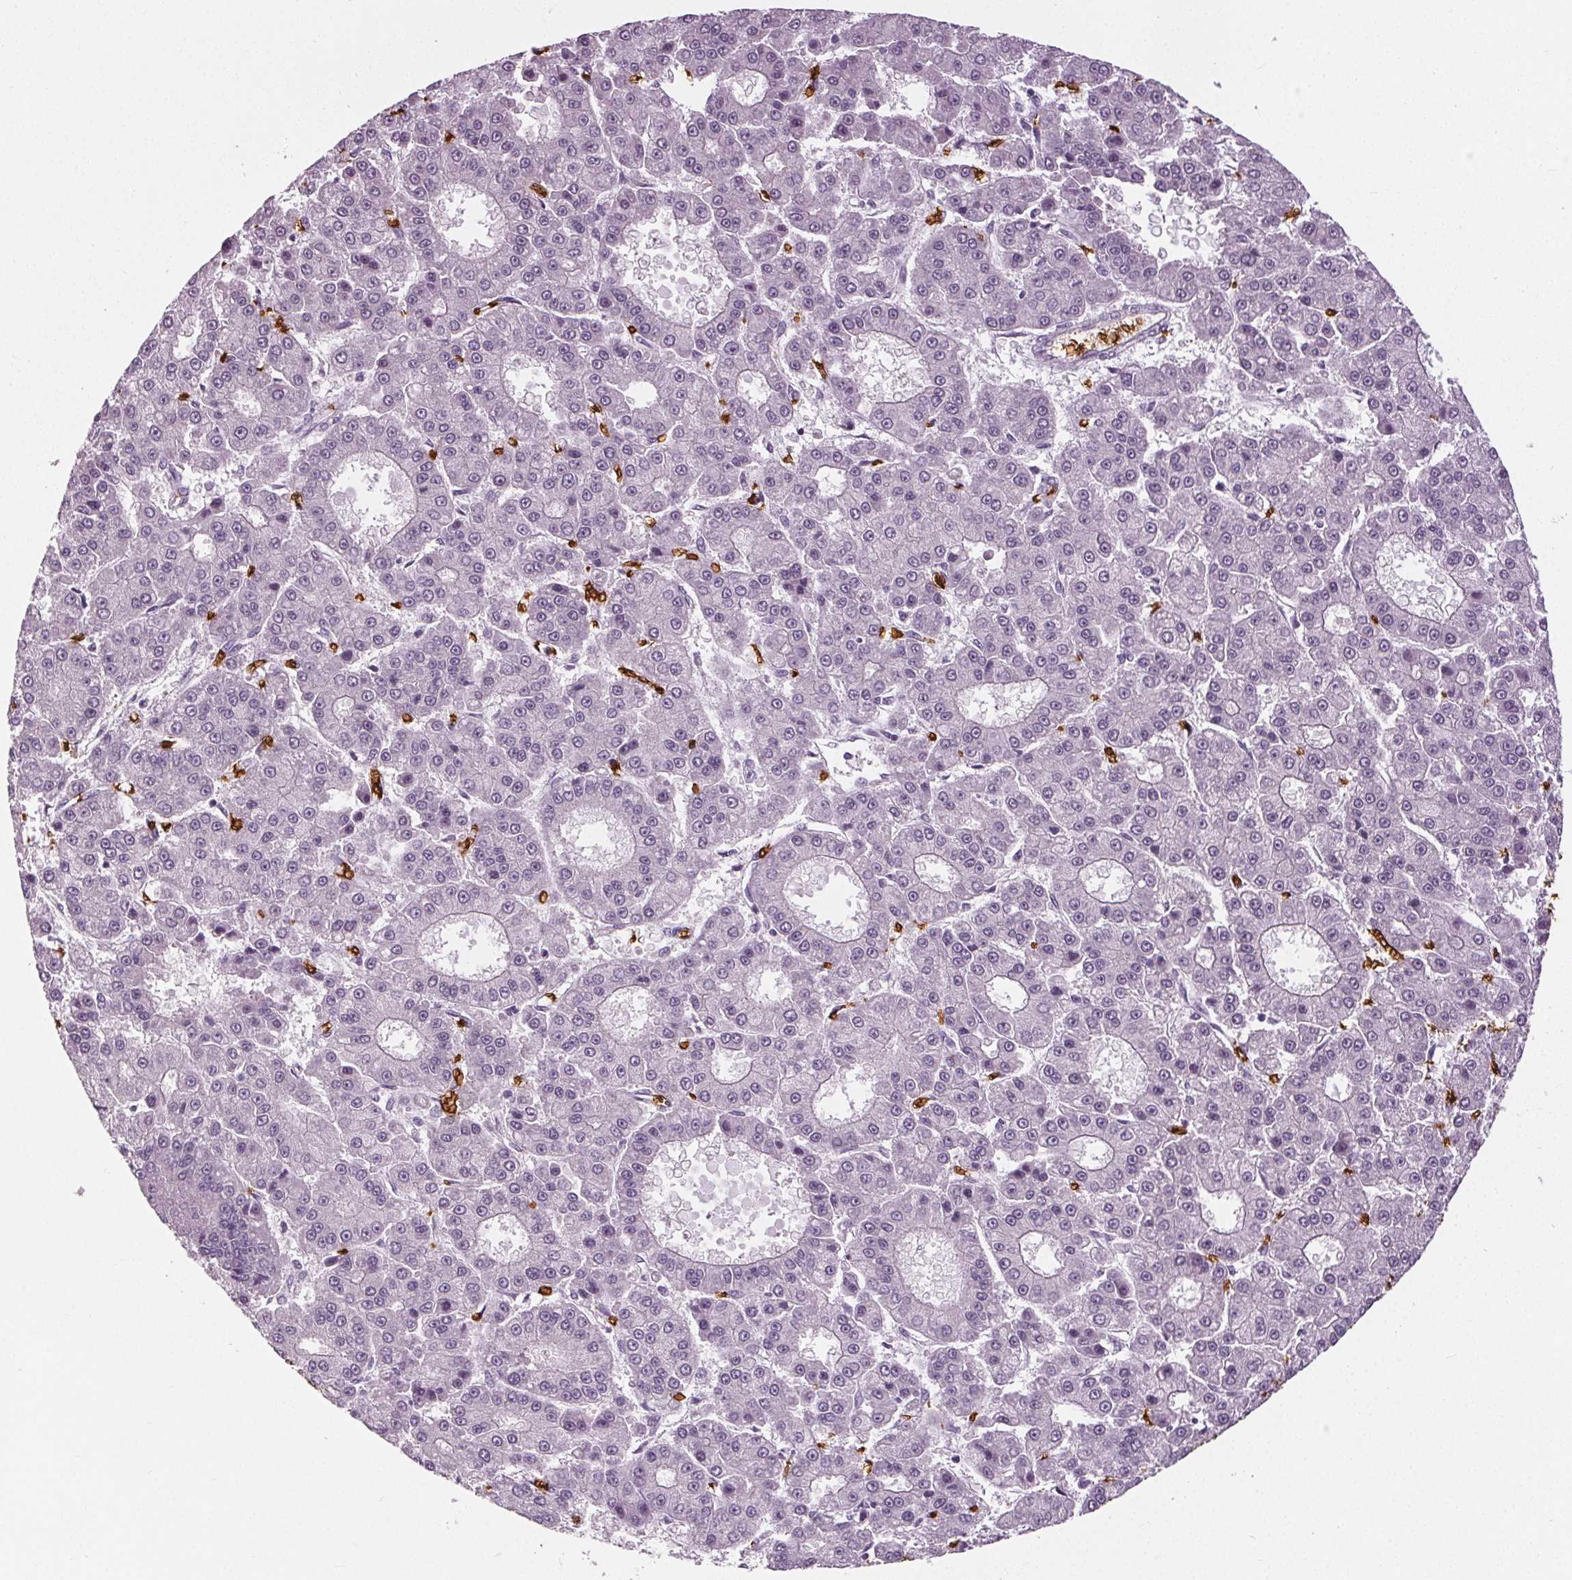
{"staining": {"intensity": "negative", "quantity": "none", "location": "none"}, "tissue": "liver cancer", "cell_type": "Tumor cells", "image_type": "cancer", "snomed": [{"axis": "morphology", "description": "Carcinoma, Hepatocellular, NOS"}, {"axis": "topography", "description": "Liver"}], "caption": "Hepatocellular carcinoma (liver) was stained to show a protein in brown. There is no significant positivity in tumor cells.", "gene": "SLC4A1", "patient": {"sex": "male", "age": 70}}